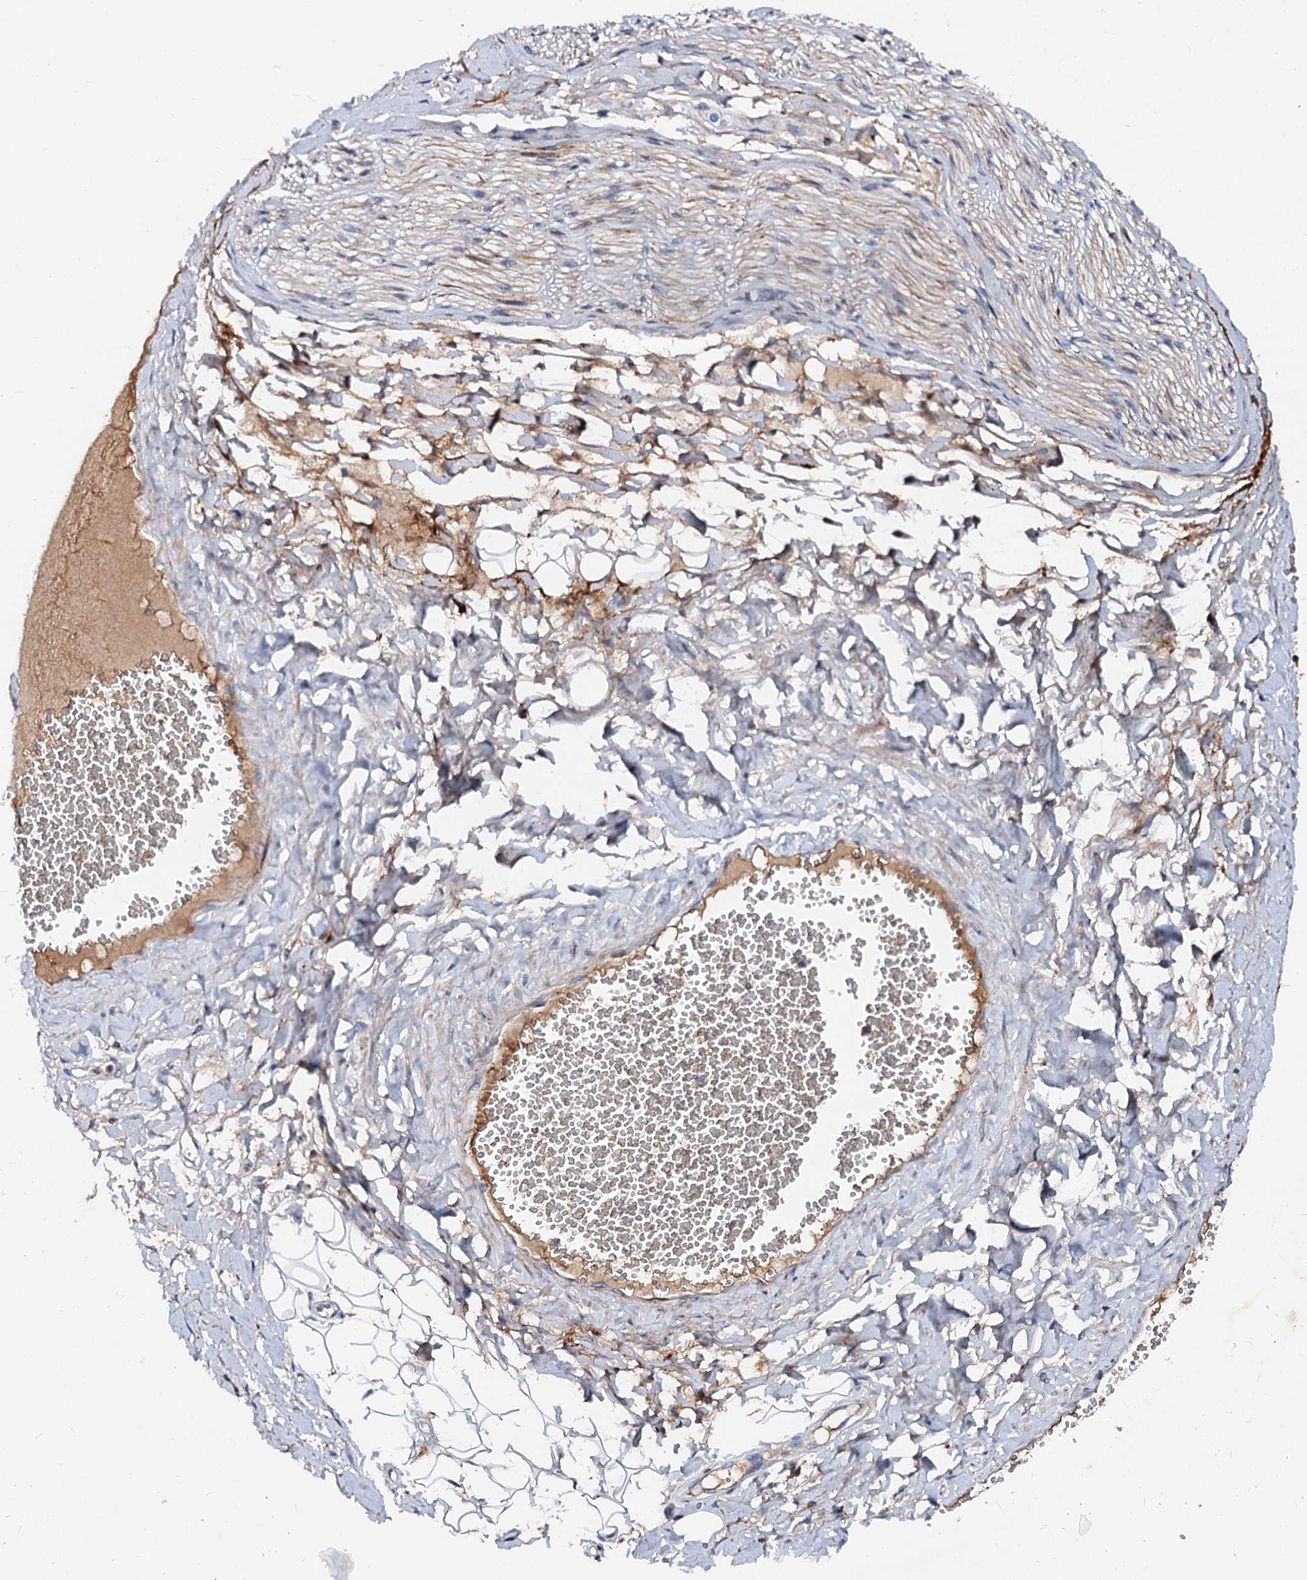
{"staining": {"intensity": "negative", "quantity": "none", "location": "none"}, "tissue": "adipose tissue", "cell_type": "Adipocytes", "image_type": "normal", "snomed": [{"axis": "morphology", "description": "Normal tissue, NOS"}, {"axis": "morphology", "description": "Inflammation, NOS"}, {"axis": "topography", "description": "Salivary gland"}, {"axis": "topography", "description": "Peripheral nerve tissue"}], "caption": "IHC micrograph of unremarkable adipose tissue: human adipose tissue stained with DAB (3,3'-diaminobenzidine) reveals no significant protein expression in adipocytes.", "gene": "SLC10A7", "patient": {"sex": "female", "age": 75}}